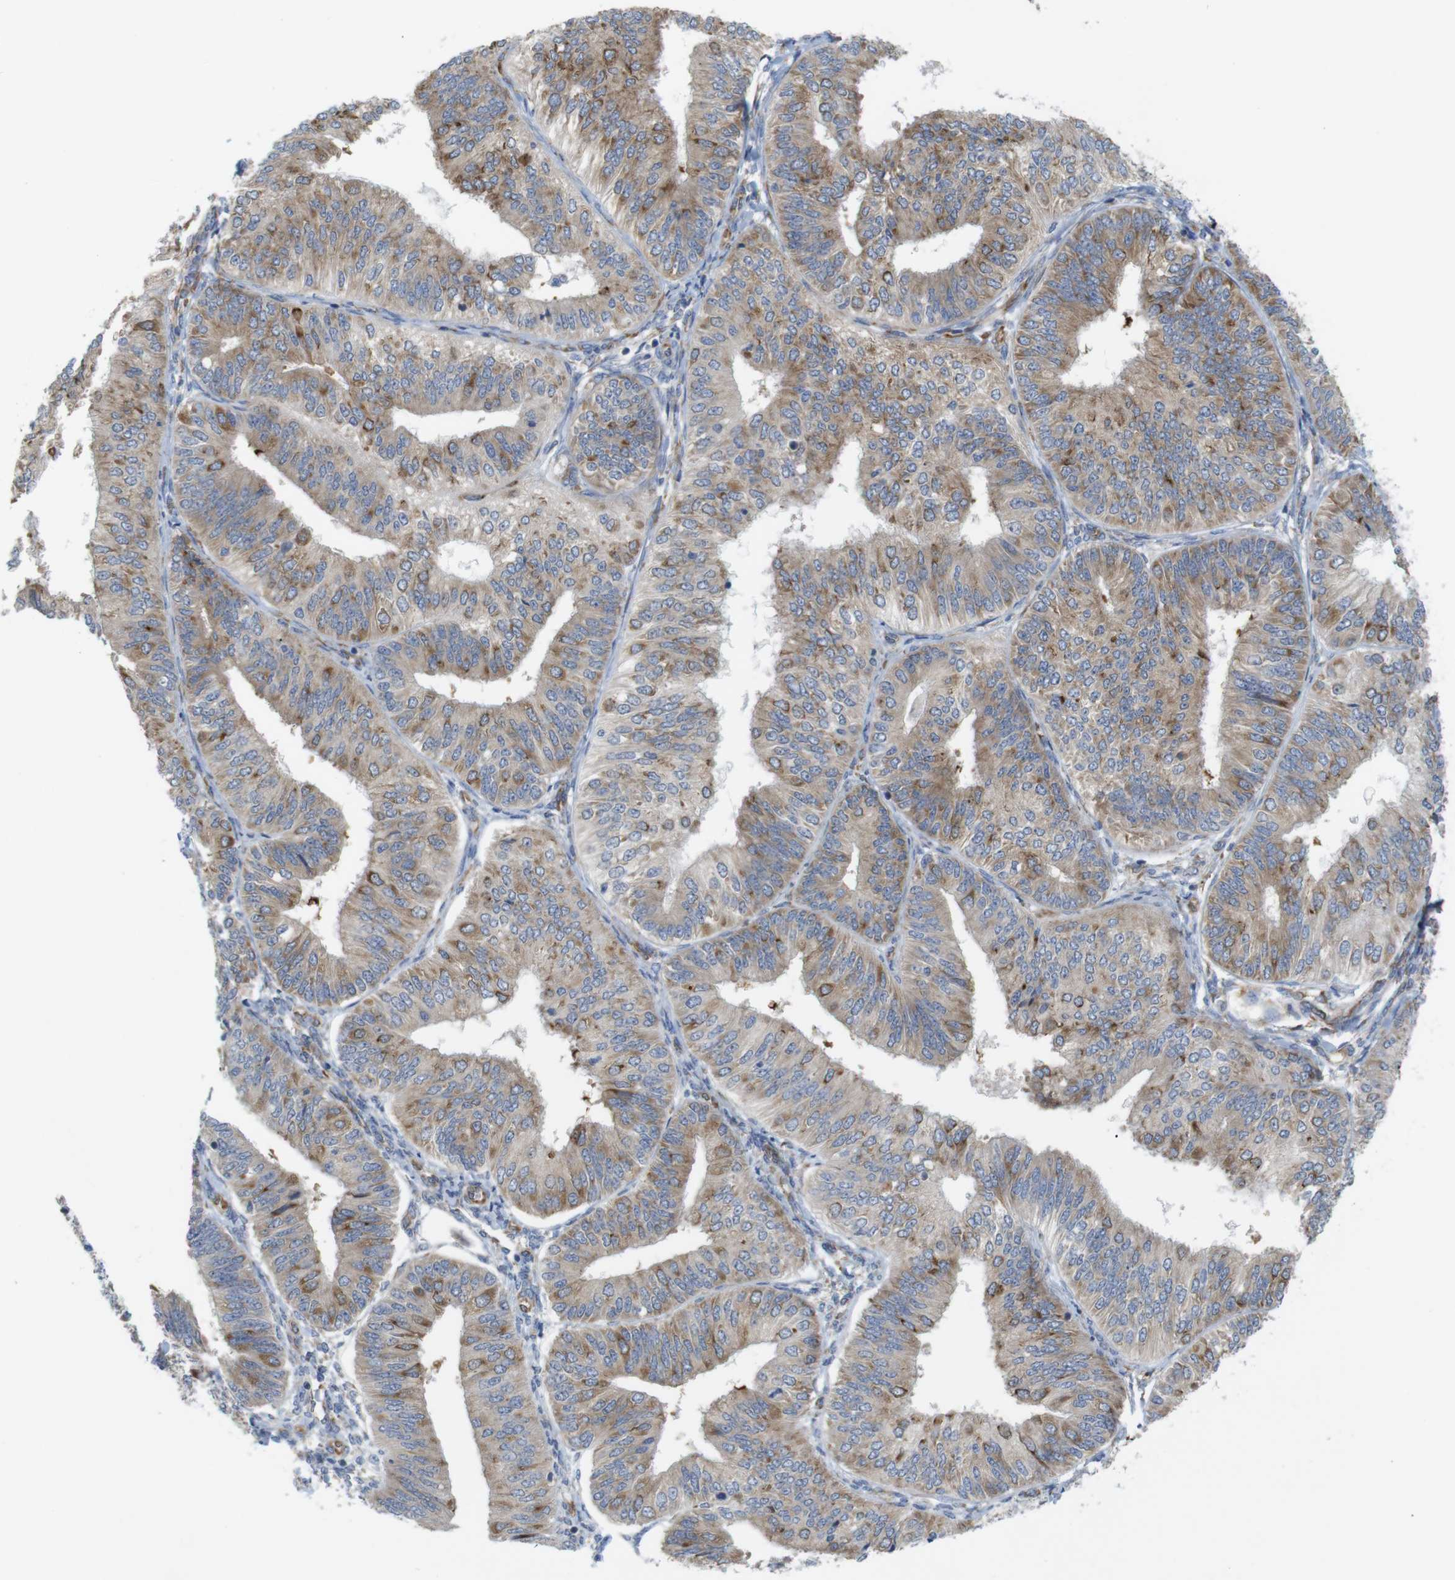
{"staining": {"intensity": "moderate", "quantity": "25%-75%", "location": "cytoplasmic/membranous"}, "tissue": "endometrial cancer", "cell_type": "Tumor cells", "image_type": "cancer", "snomed": [{"axis": "morphology", "description": "Adenocarcinoma, NOS"}, {"axis": "topography", "description": "Endometrium"}], "caption": "This histopathology image shows immunohistochemistry staining of endometrial cancer, with medium moderate cytoplasmic/membranous positivity in approximately 25%-75% of tumor cells.", "gene": "PCNX2", "patient": {"sex": "female", "age": 58}}